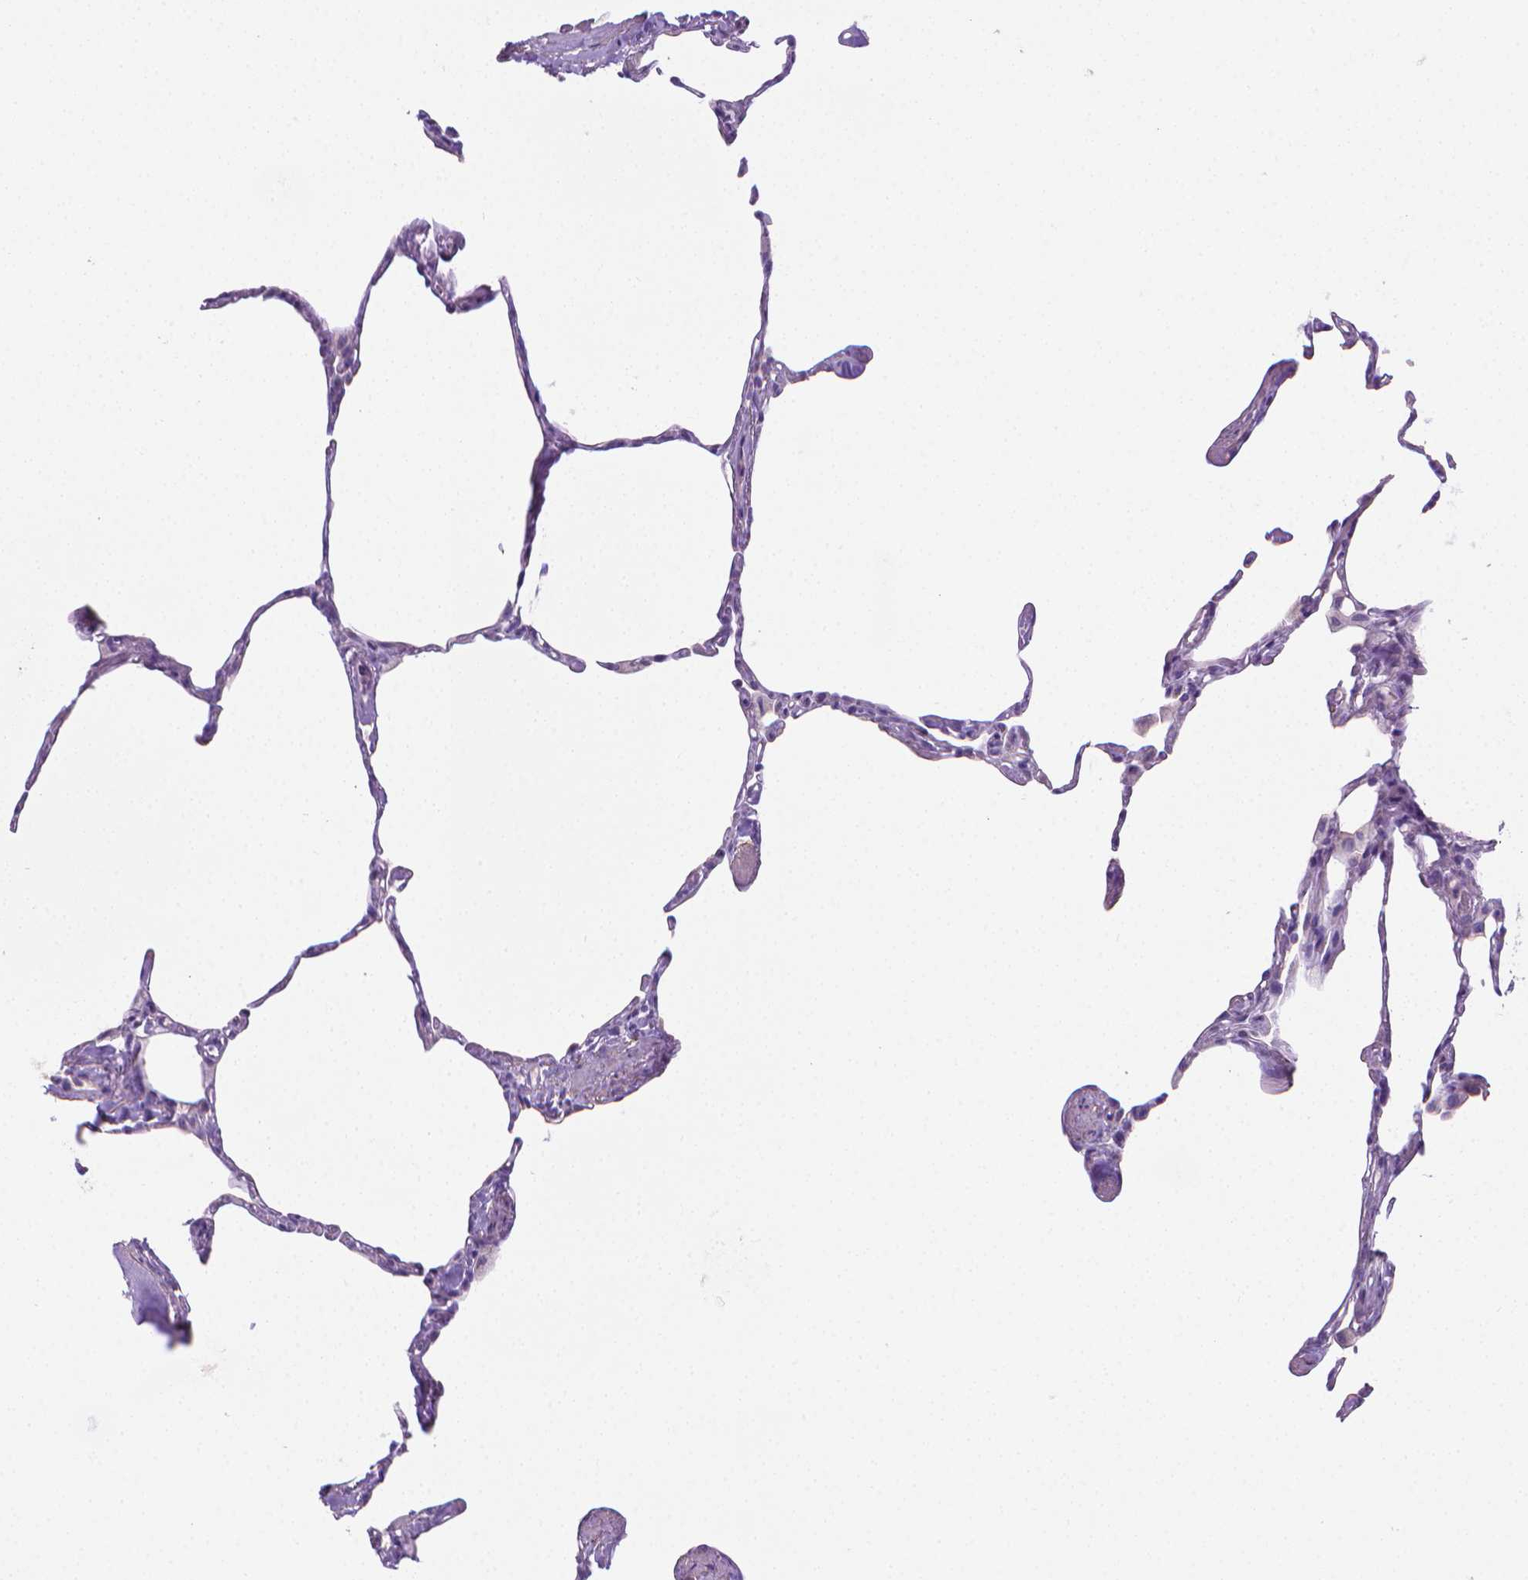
{"staining": {"intensity": "negative", "quantity": "none", "location": "none"}, "tissue": "lung", "cell_type": "Alveolar cells", "image_type": "normal", "snomed": [{"axis": "morphology", "description": "Normal tissue, NOS"}, {"axis": "topography", "description": "Lung"}], "caption": "Immunohistochemistry of benign lung demonstrates no expression in alveolar cells. (DAB (3,3'-diaminobenzidine) IHC visualized using brightfield microscopy, high magnification).", "gene": "PNMA2", "patient": {"sex": "male", "age": 65}}